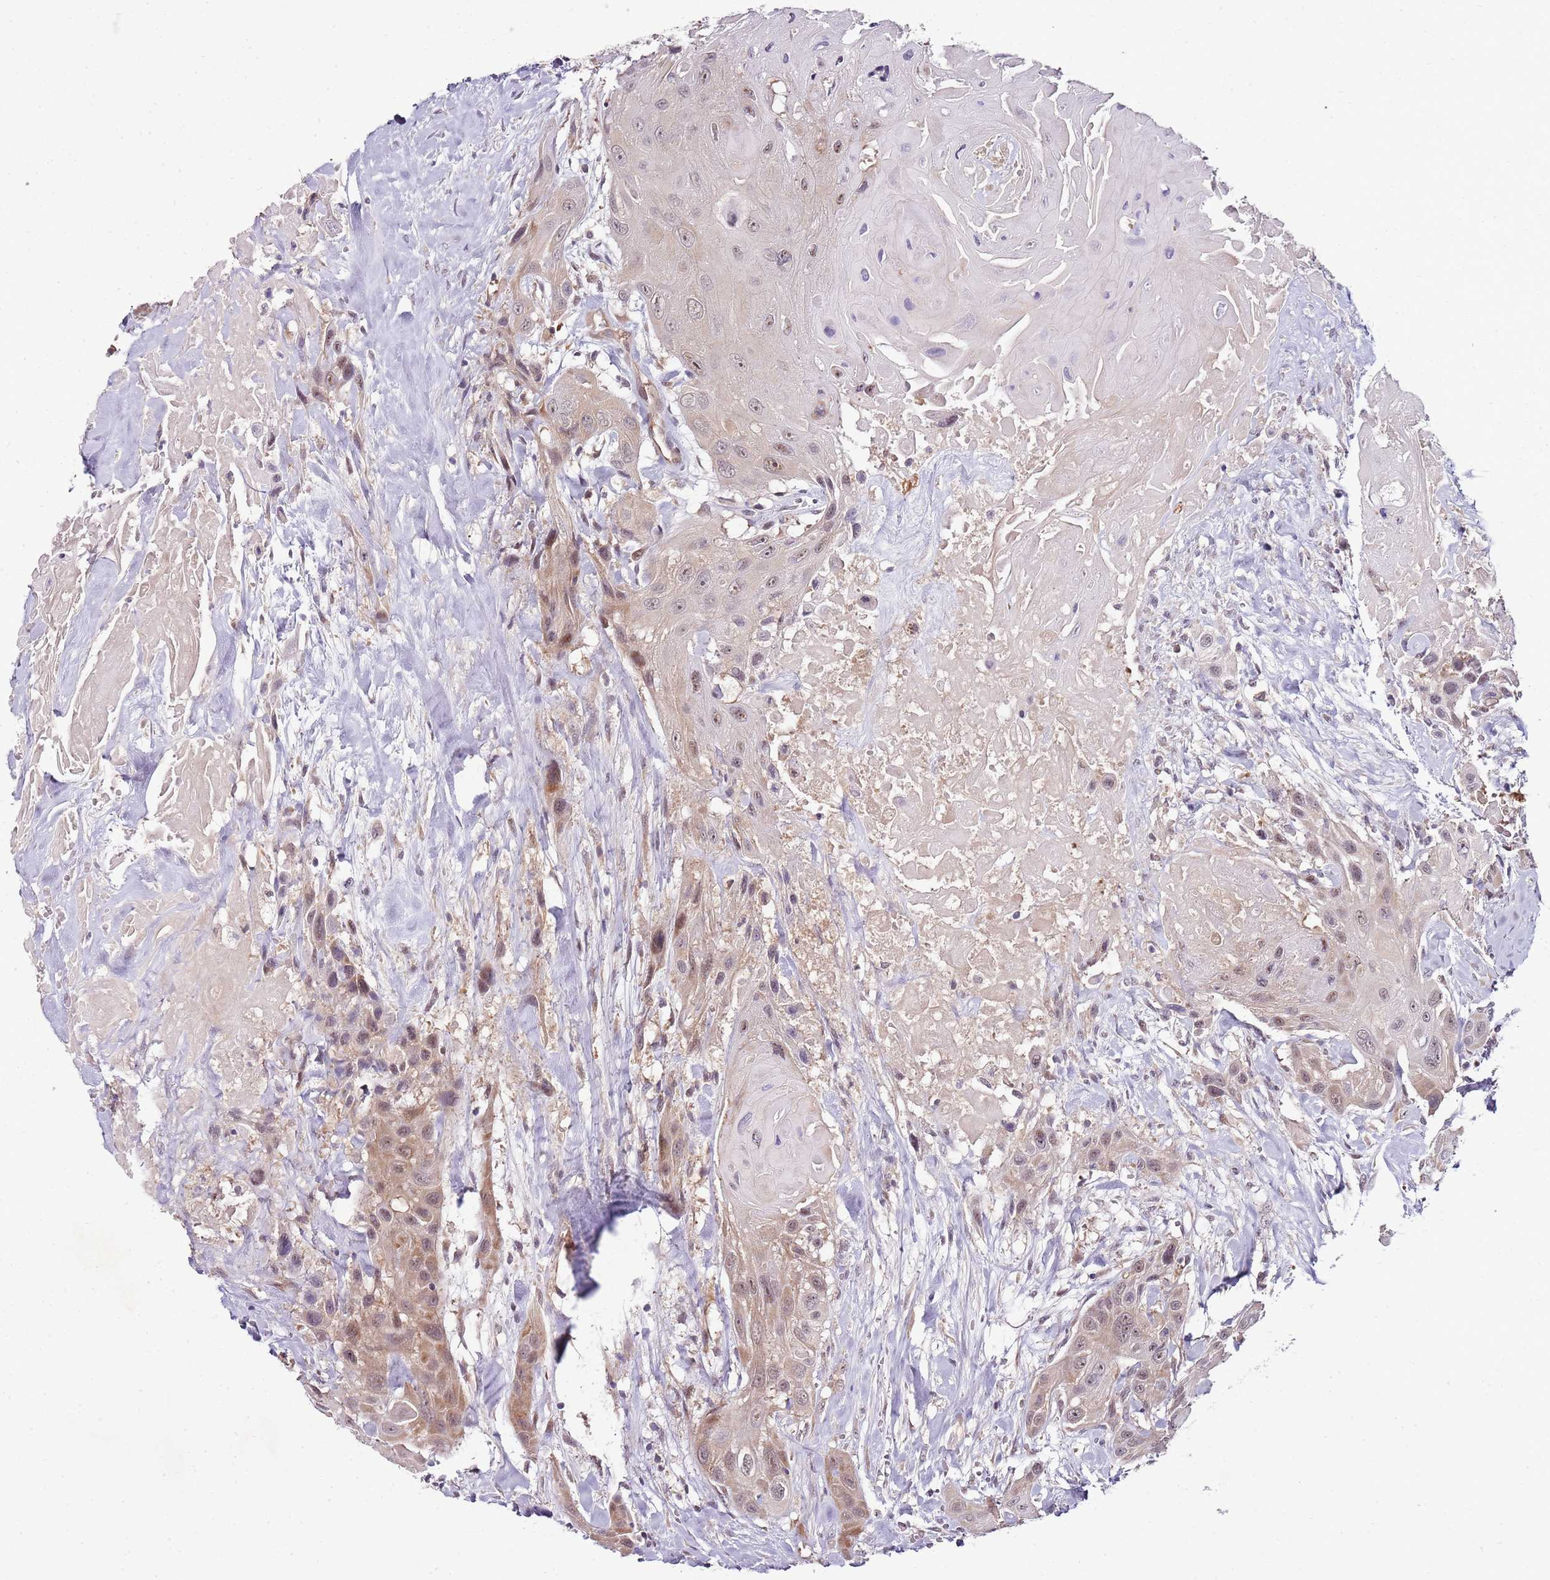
{"staining": {"intensity": "weak", "quantity": "25%-75%", "location": "cytoplasmic/membranous,nuclear"}, "tissue": "head and neck cancer", "cell_type": "Tumor cells", "image_type": "cancer", "snomed": [{"axis": "morphology", "description": "Squamous cell carcinoma, NOS"}, {"axis": "topography", "description": "Head-Neck"}], "caption": "Head and neck cancer was stained to show a protein in brown. There is low levels of weak cytoplasmic/membranous and nuclear positivity in about 25%-75% of tumor cells.", "gene": "FBXL22", "patient": {"sex": "male", "age": 81}}